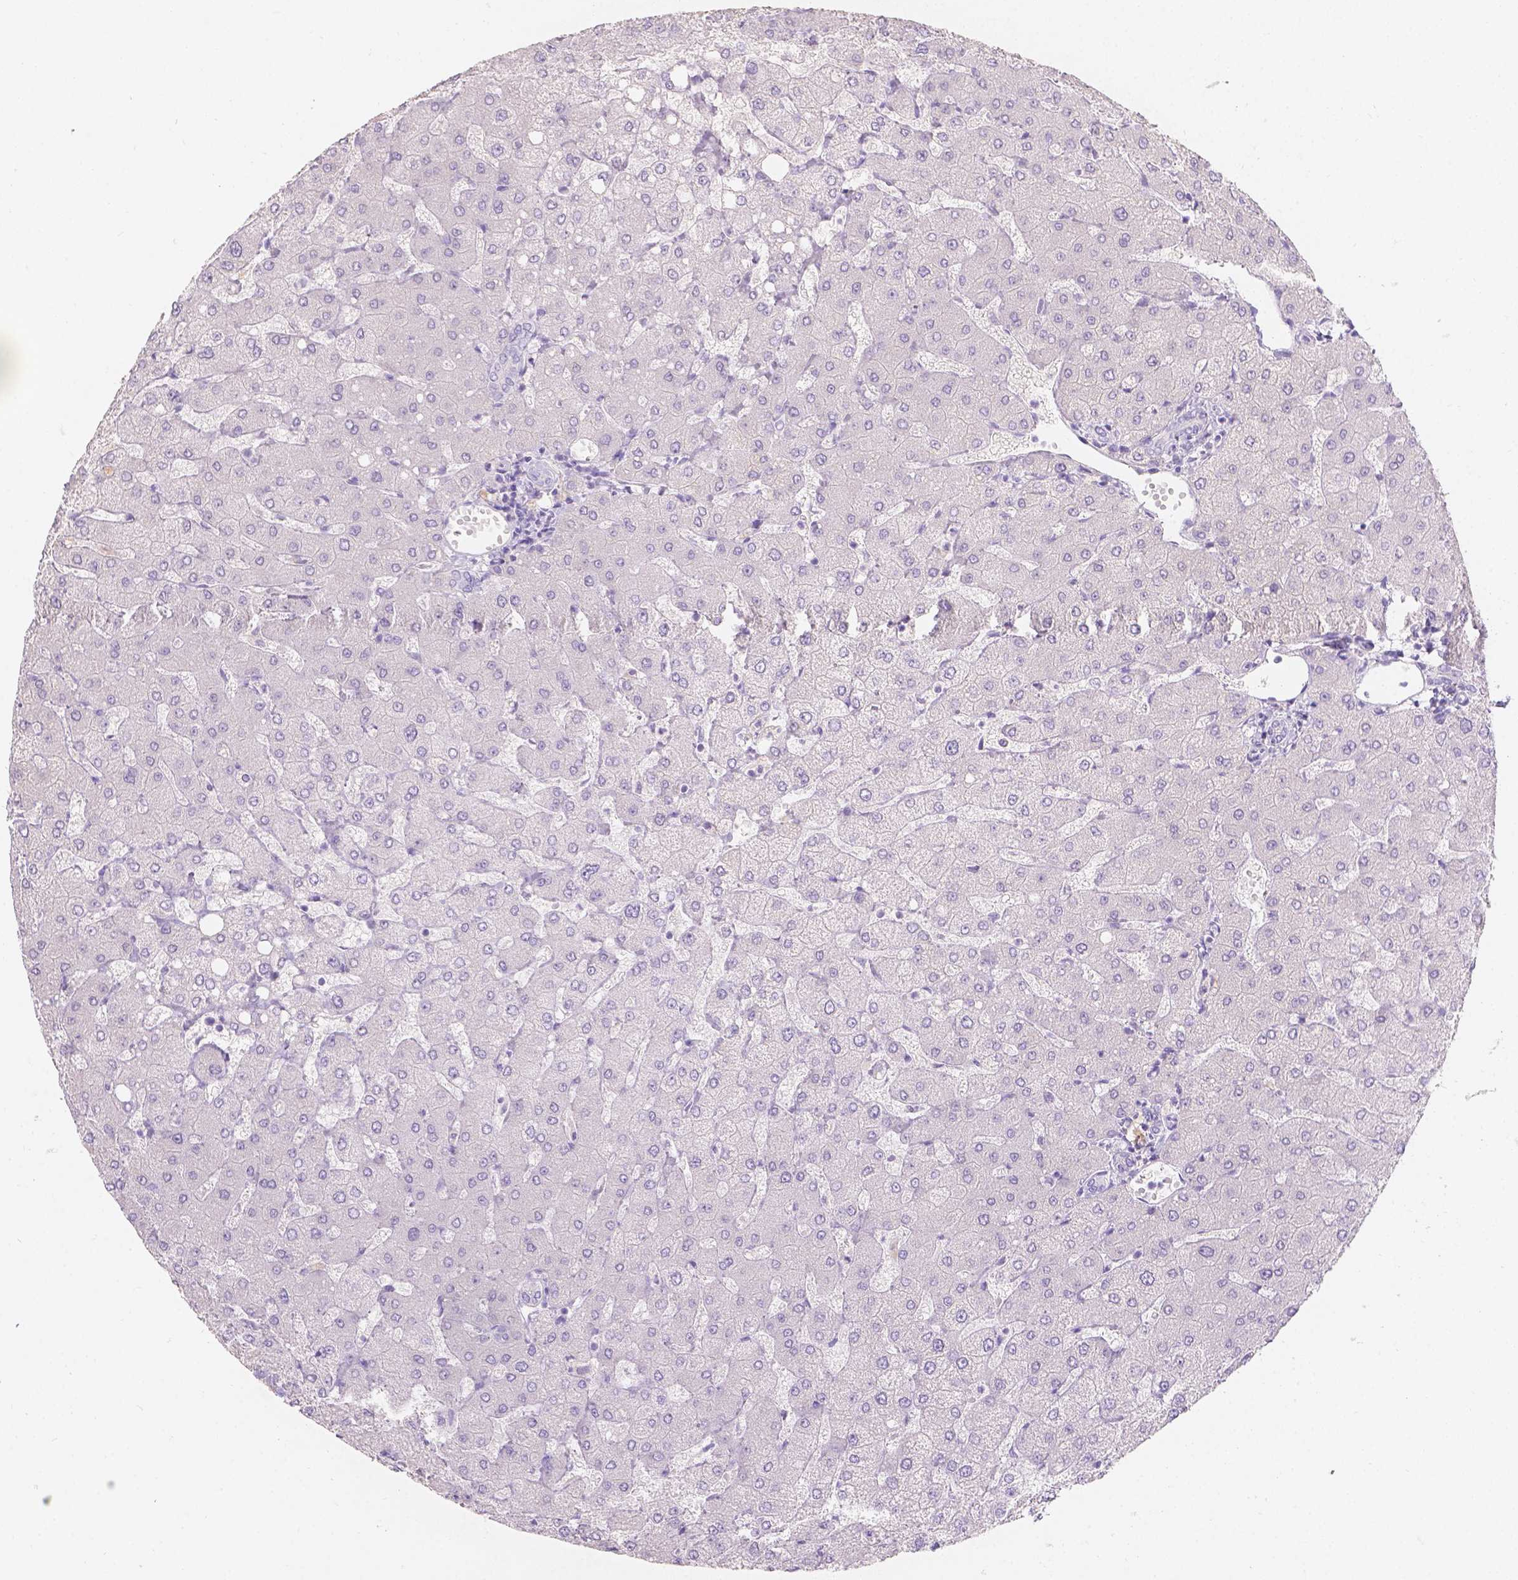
{"staining": {"intensity": "negative", "quantity": "none", "location": "none"}, "tissue": "liver", "cell_type": "Cholangiocytes", "image_type": "normal", "snomed": [{"axis": "morphology", "description": "Normal tissue, NOS"}, {"axis": "topography", "description": "Liver"}], "caption": "Micrograph shows no significant protein positivity in cholangiocytes of benign liver. The staining was performed using DAB (3,3'-diaminobenzidine) to visualize the protein expression in brown, while the nuclei were stained in blue with hematoxylin (Magnification: 20x).", "gene": "GAL3ST2", "patient": {"sex": "female", "age": 54}}